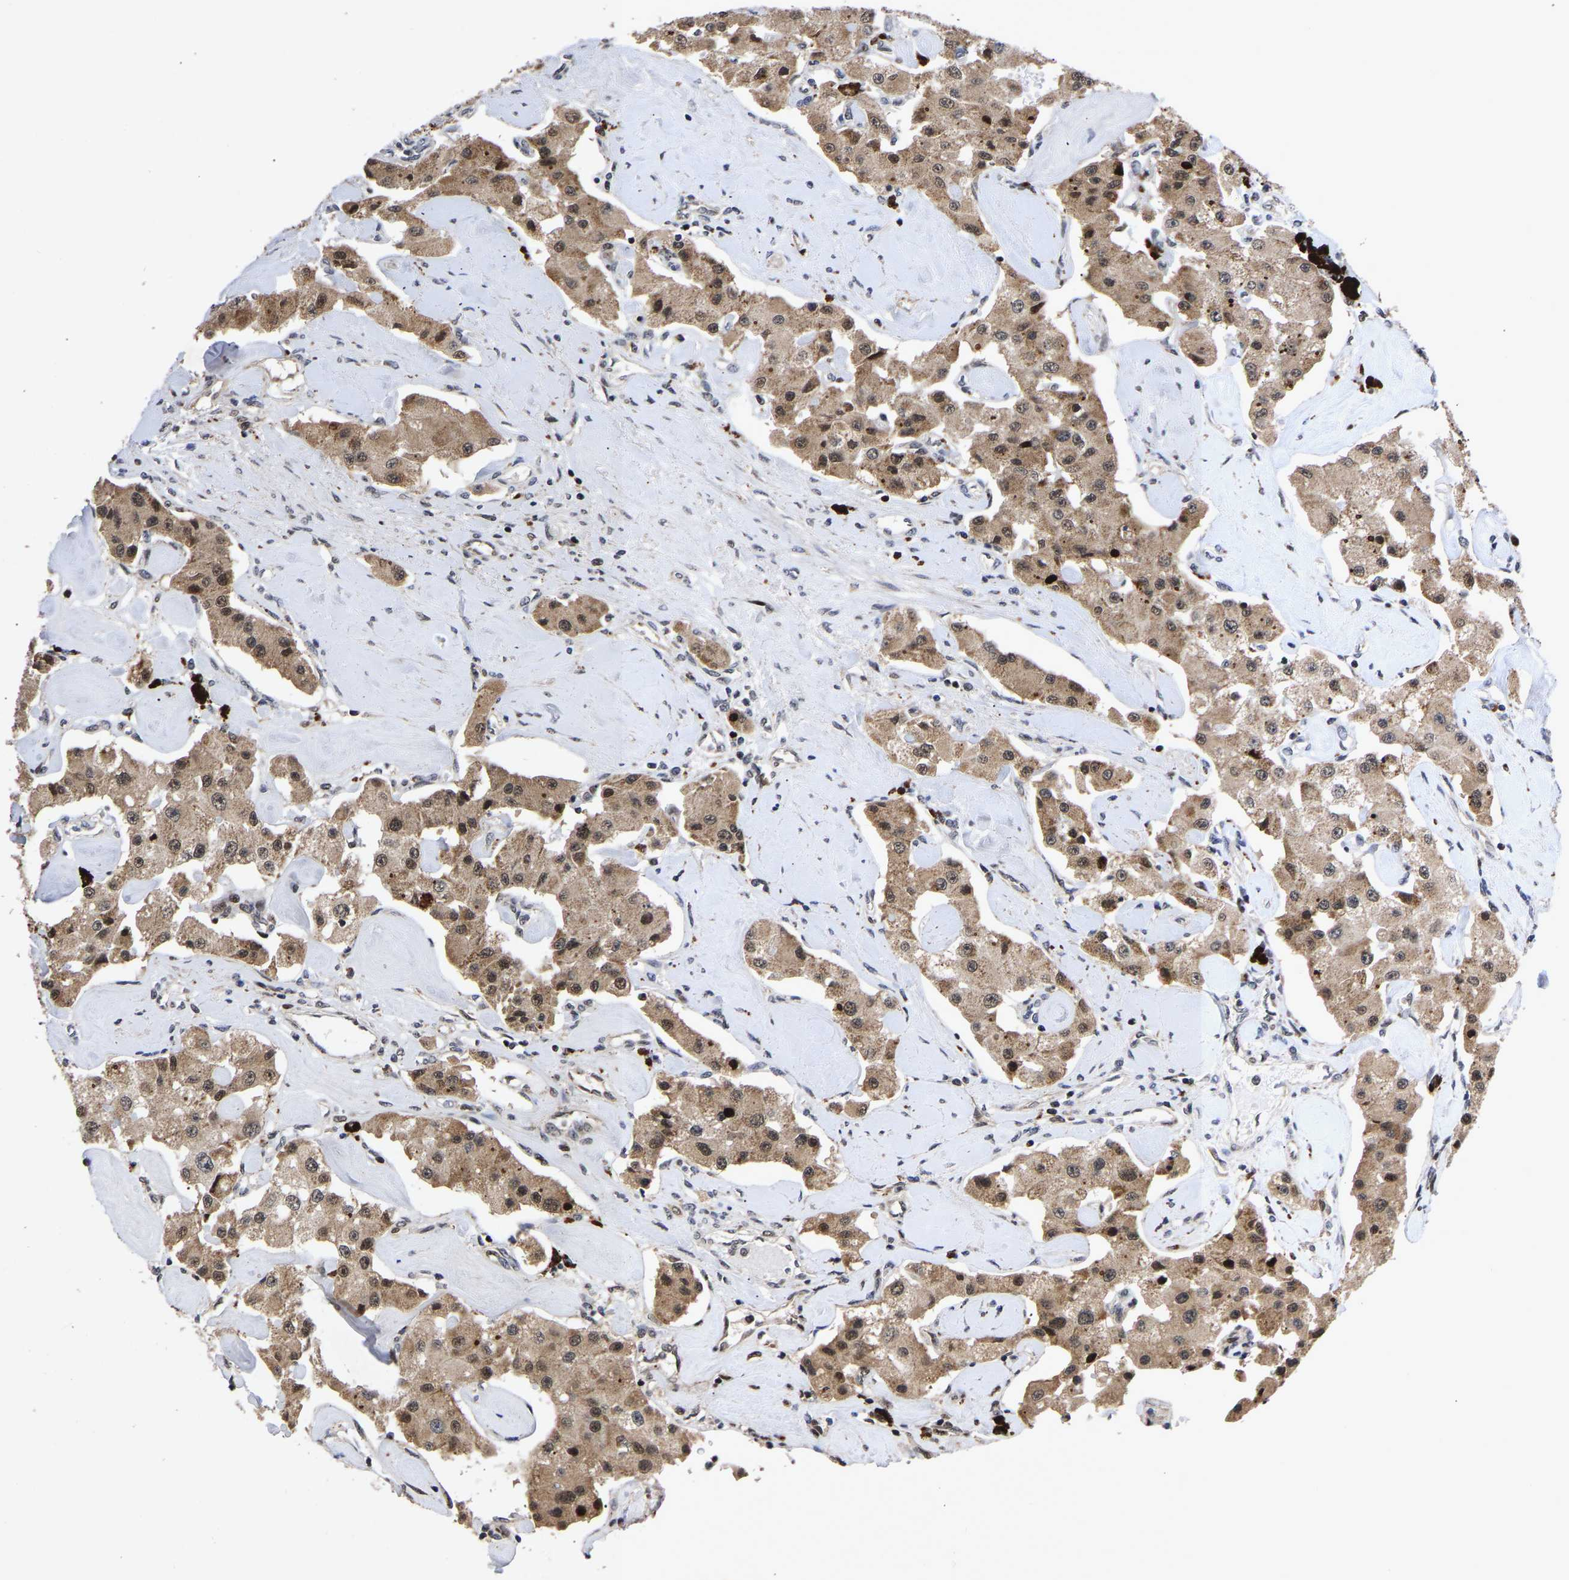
{"staining": {"intensity": "moderate", "quantity": ">75%", "location": "cytoplasmic/membranous,nuclear"}, "tissue": "carcinoid", "cell_type": "Tumor cells", "image_type": "cancer", "snomed": [{"axis": "morphology", "description": "Carcinoid, malignant, NOS"}, {"axis": "topography", "description": "Pancreas"}], "caption": "Protein analysis of carcinoid tissue reveals moderate cytoplasmic/membranous and nuclear expression in about >75% of tumor cells. Using DAB (brown) and hematoxylin (blue) stains, captured at high magnification using brightfield microscopy.", "gene": "JUNB", "patient": {"sex": "male", "age": 41}}